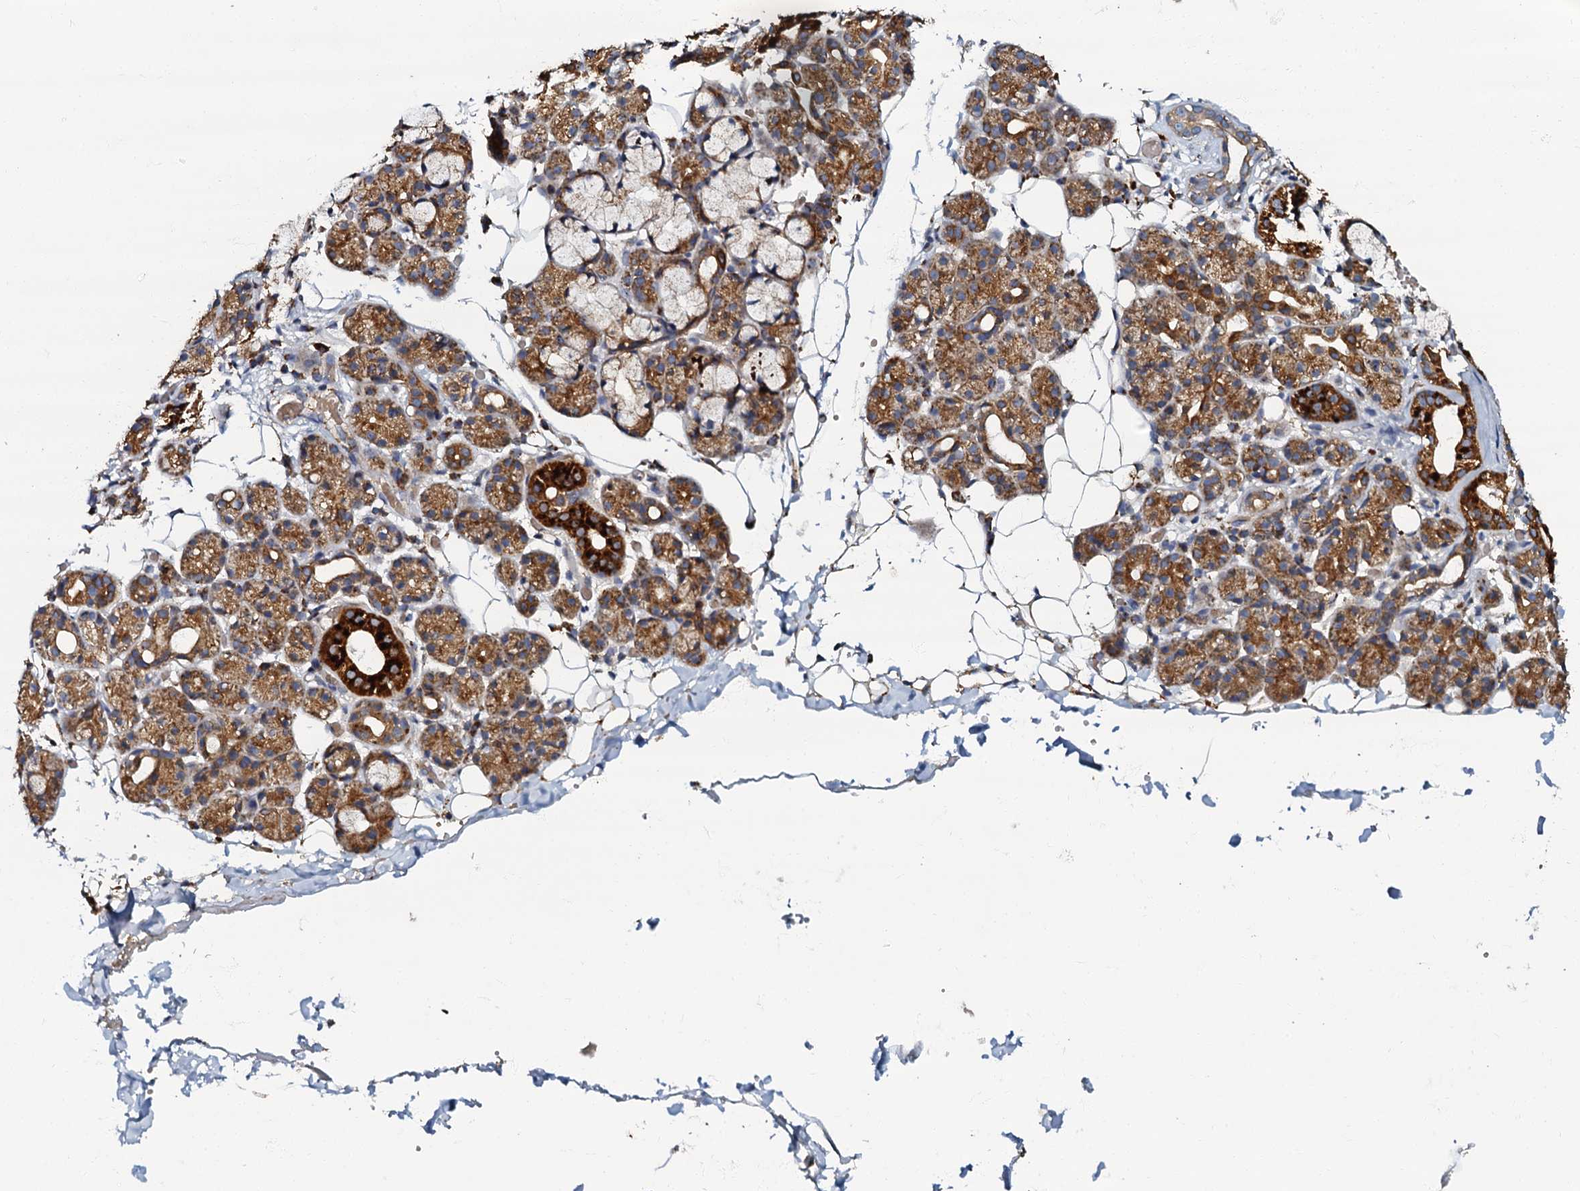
{"staining": {"intensity": "strong", "quantity": "25%-75%", "location": "cytoplasmic/membranous"}, "tissue": "salivary gland", "cell_type": "Glandular cells", "image_type": "normal", "snomed": [{"axis": "morphology", "description": "Normal tissue, NOS"}, {"axis": "topography", "description": "Salivary gland"}], "caption": "A histopathology image of human salivary gland stained for a protein demonstrates strong cytoplasmic/membranous brown staining in glandular cells.", "gene": "NDUFA12", "patient": {"sex": "male", "age": 63}}